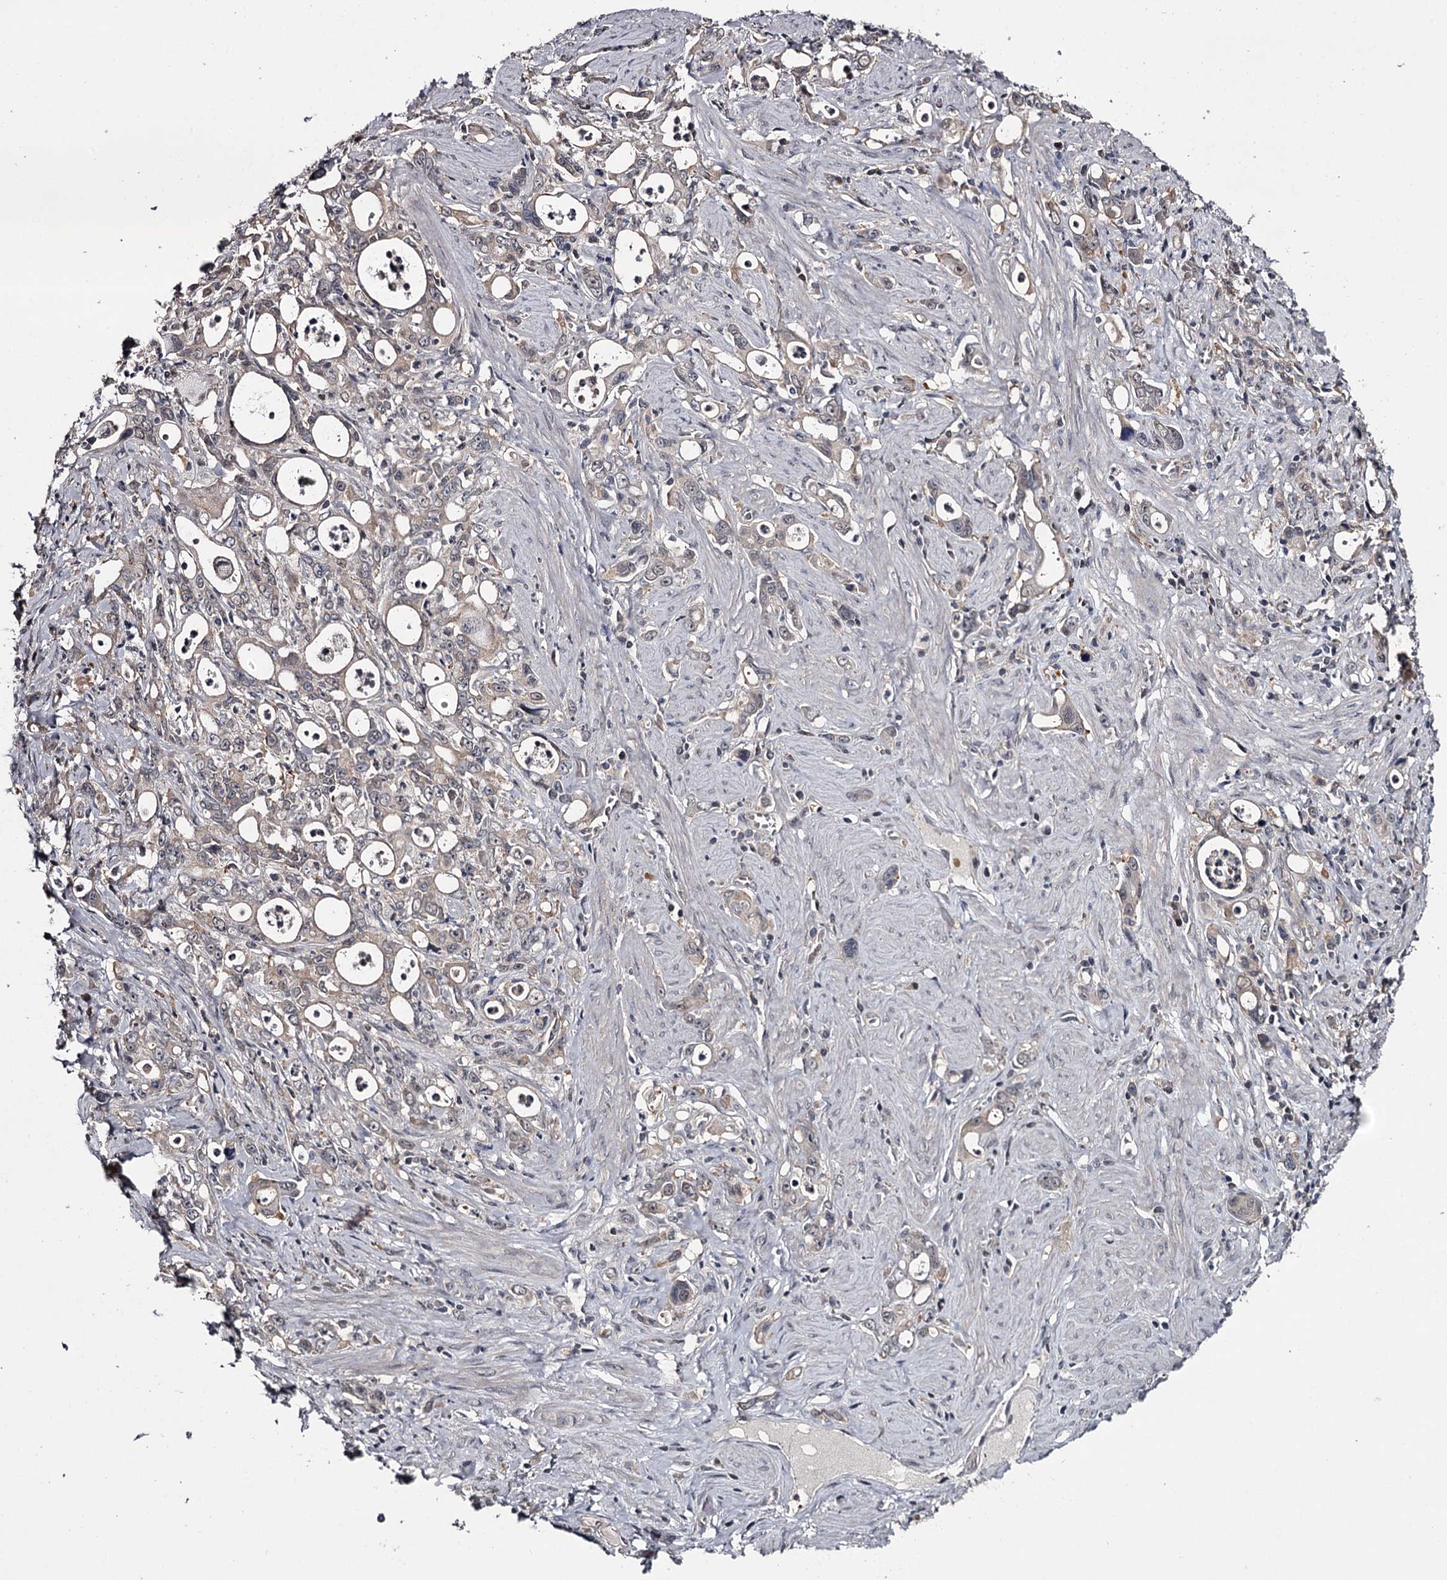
{"staining": {"intensity": "negative", "quantity": "none", "location": "none"}, "tissue": "stomach cancer", "cell_type": "Tumor cells", "image_type": "cancer", "snomed": [{"axis": "morphology", "description": "Adenocarcinoma, NOS"}, {"axis": "topography", "description": "Stomach, lower"}], "caption": "This is an immunohistochemistry (IHC) image of human adenocarcinoma (stomach). There is no expression in tumor cells.", "gene": "GTSF1", "patient": {"sex": "female", "age": 43}}